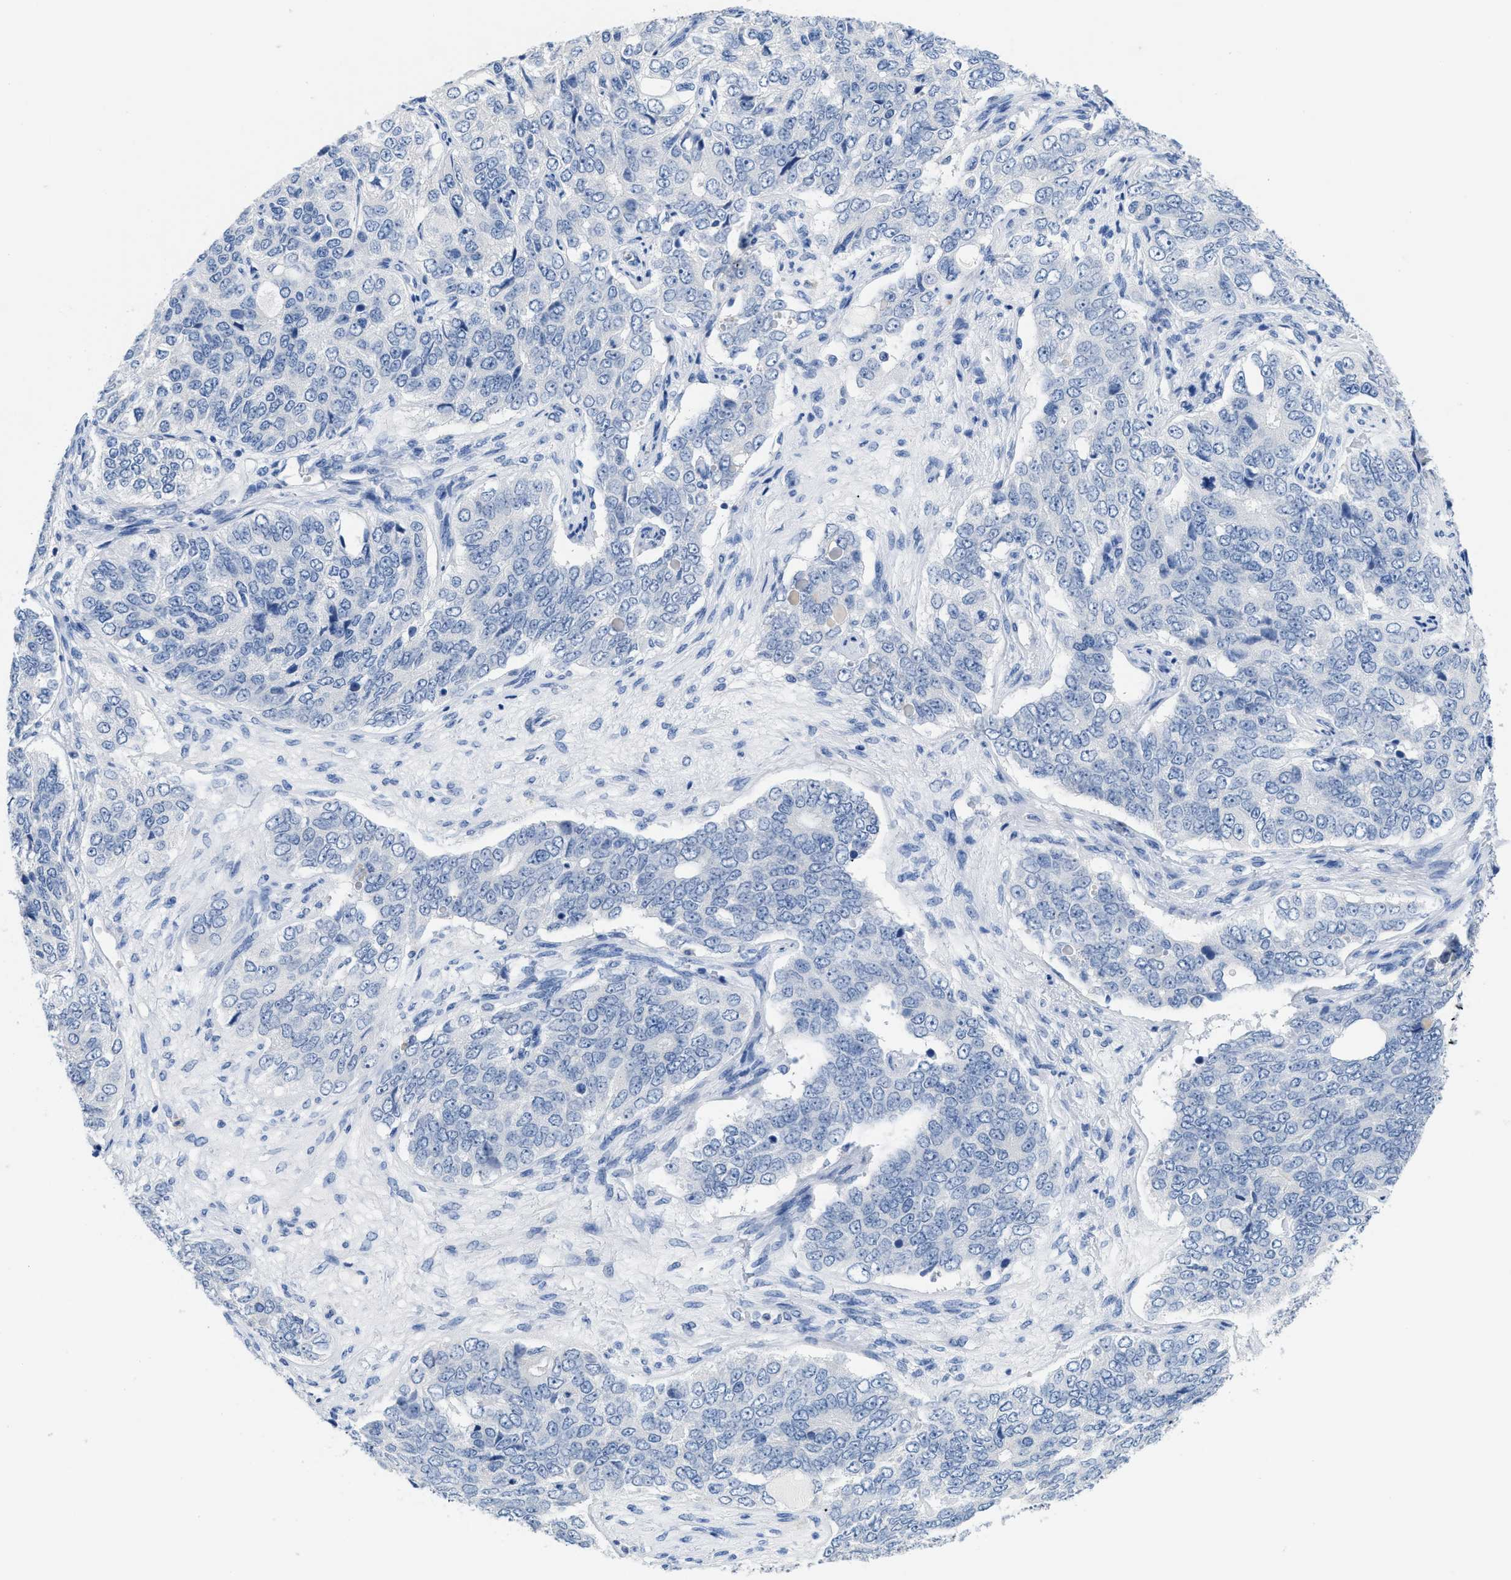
{"staining": {"intensity": "negative", "quantity": "none", "location": "none"}, "tissue": "ovarian cancer", "cell_type": "Tumor cells", "image_type": "cancer", "snomed": [{"axis": "morphology", "description": "Carcinoma, endometroid"}, {"axis": "topography", "description": "Ovary"}], "caption": "DAB (3,3'-diaminobenzidine) immunohistochemical staining of human endometroid carcinoma (ovarian) shows no significant expression in tumor cells.", "gene": "CR1", "patient": {"sex": "female", "age": 51}}